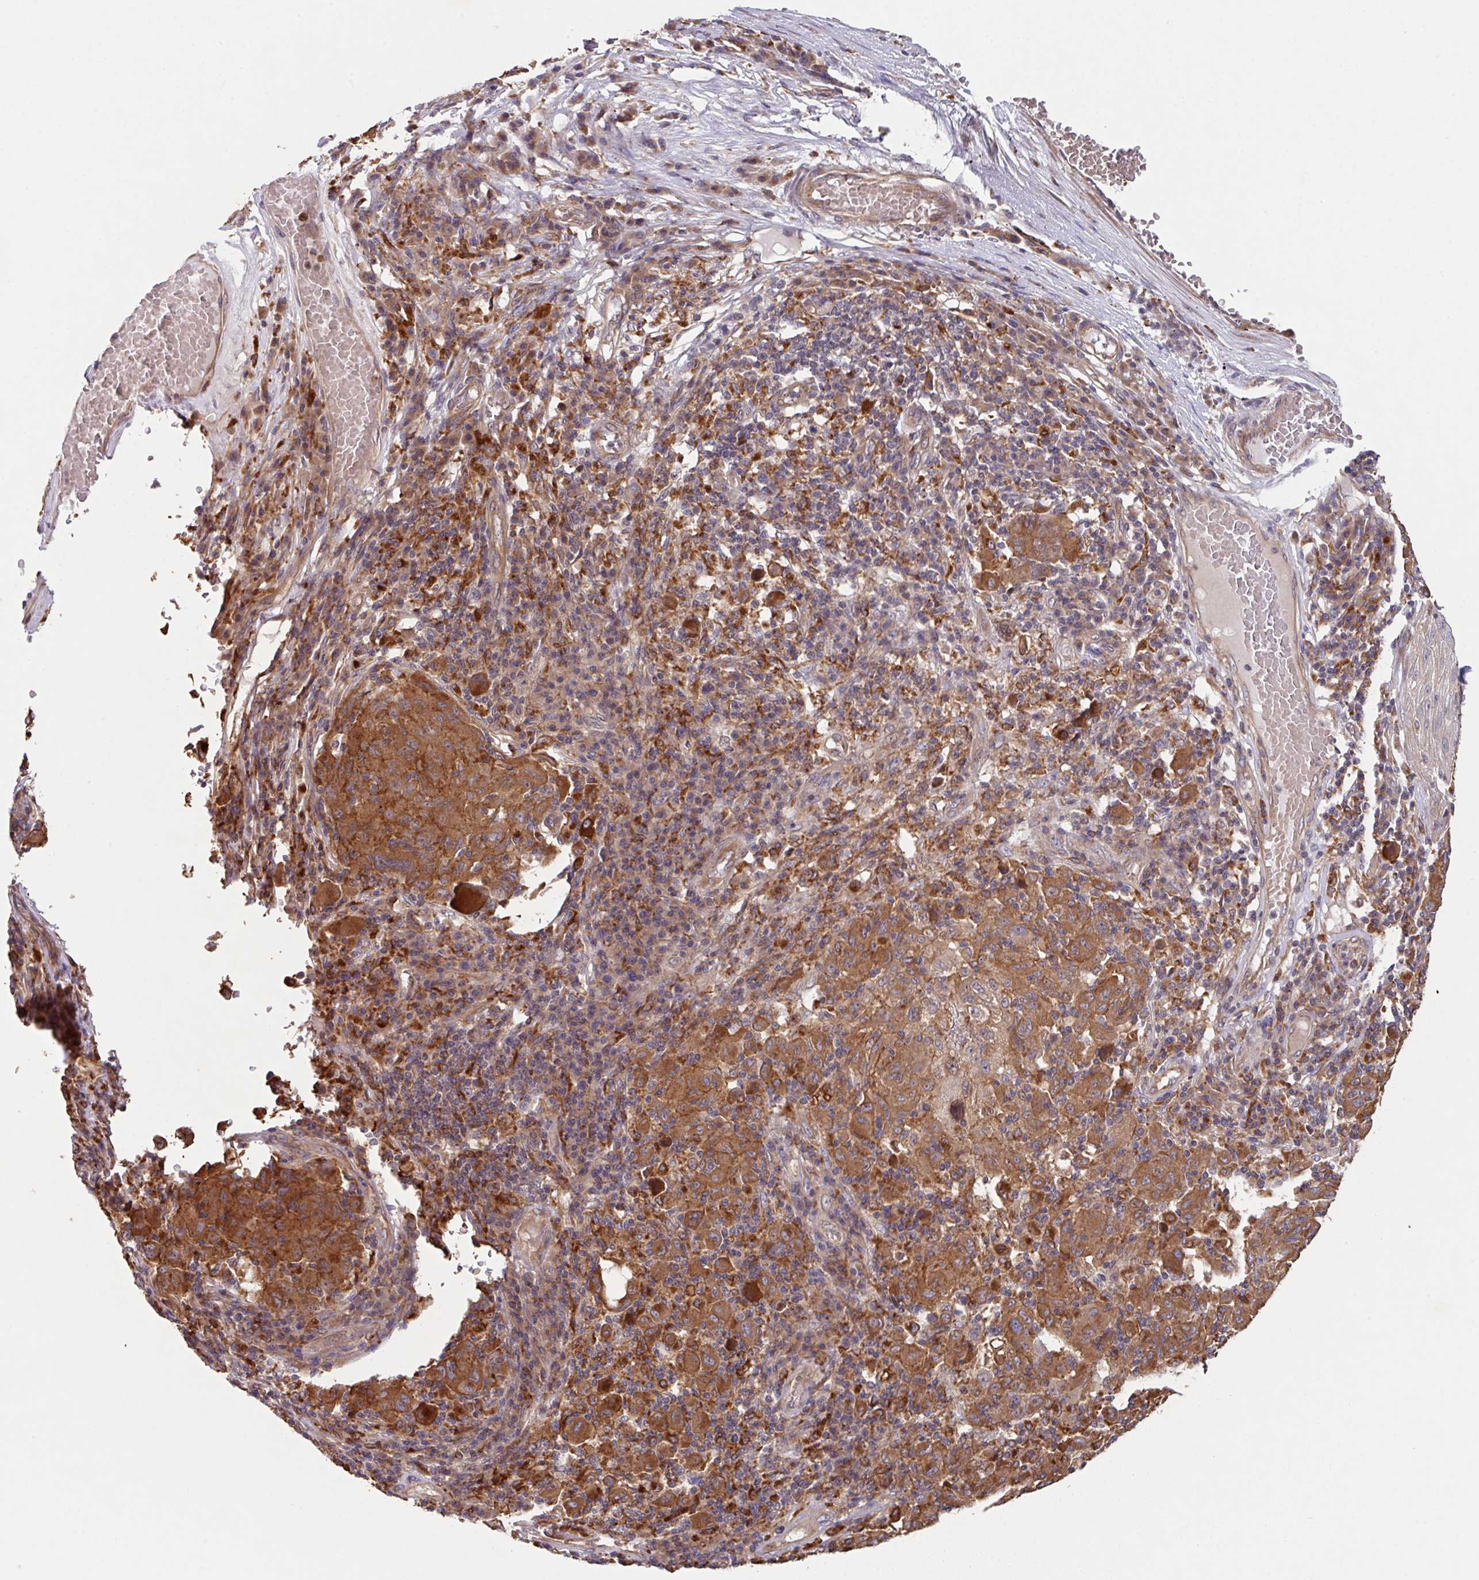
{"staining": {"intensity": "strong", "quantity": ">75%", "location": "cytoplasmic/membranous"}, "tissue": "melanoma", "cell_type": "Tumor cells", "image_type": "cancer", "snomed": [{"axis": "morphology", "description": "Malignant melanoma, NOS"}, {"axis": "topography", "description": "Skin"}], "caption": "Immunohistochemistry of human melanoma demonstrates high levels of strong cytoplasmic/membranous staining in about >75% of tumor cells.", "gene": "TRIM14", "patient": {"sex": "male", "age": 53}}